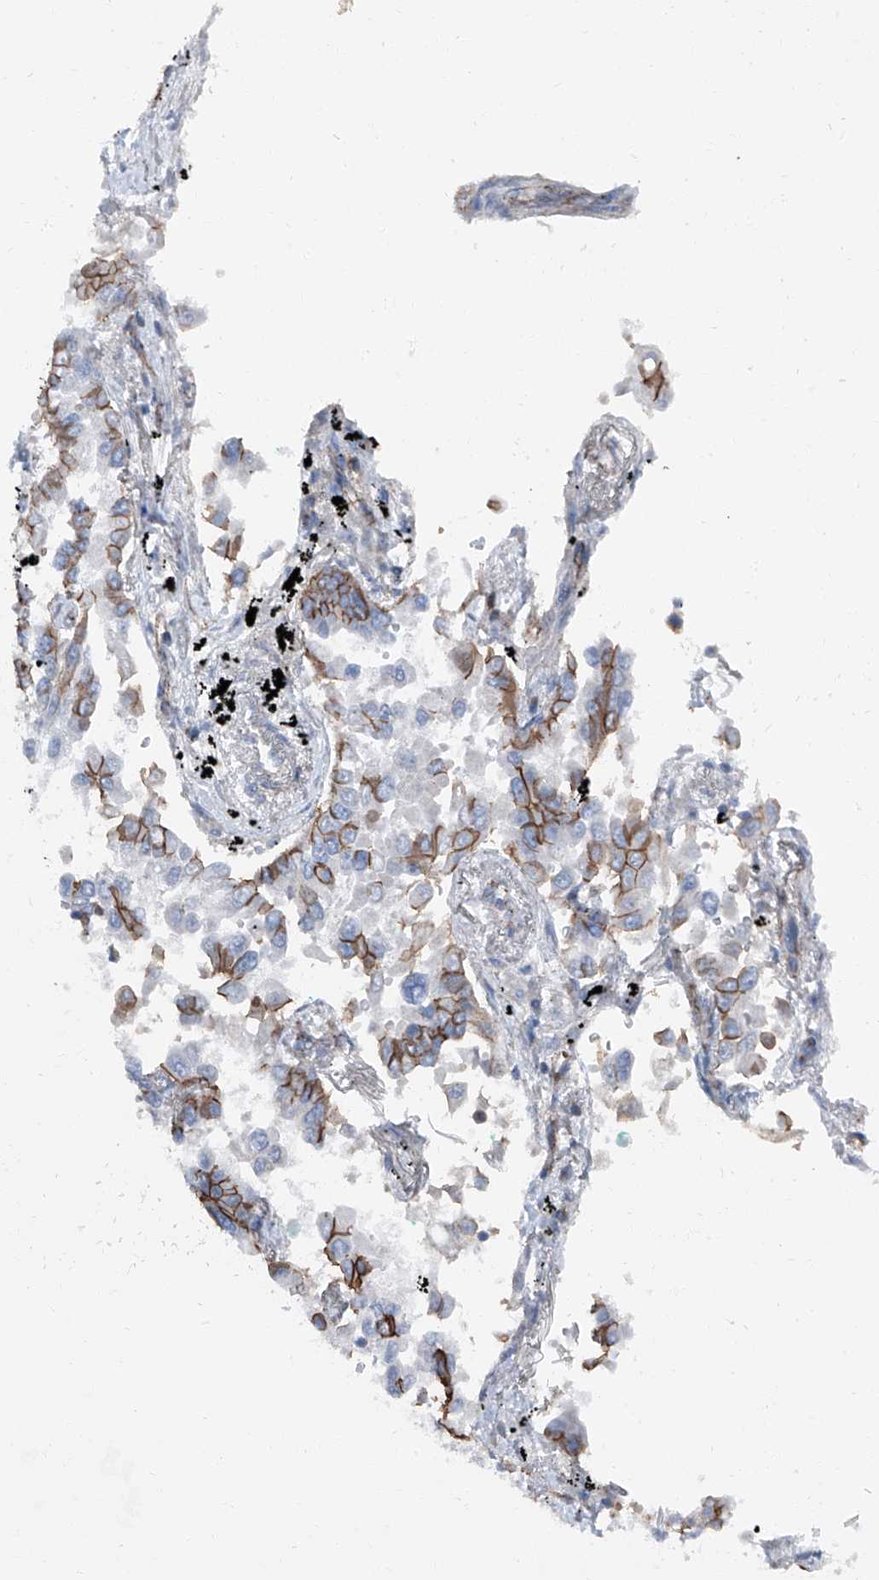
{"staining": {"intensity": "moderate", "quantity": "25%-75%", "location": "cytoplasmic/membranous"}, "tissue": "lung cancer", "cell_type": "Tumor cells", "image_type": "cancer", "snomed": [{"axis": "morphology", "description": "Adenocarcinoma, NOS"}, {"axis": "topography", "description": "Lung"}], "caption": "Brown immunohistochemical staining in lung cancer demonstrates moderate cytoplasmic/membranous positivity in about 25%-75% of tumor cells.", "gene": "GPR142", "patient": {"sex": "female", "age": 67}}